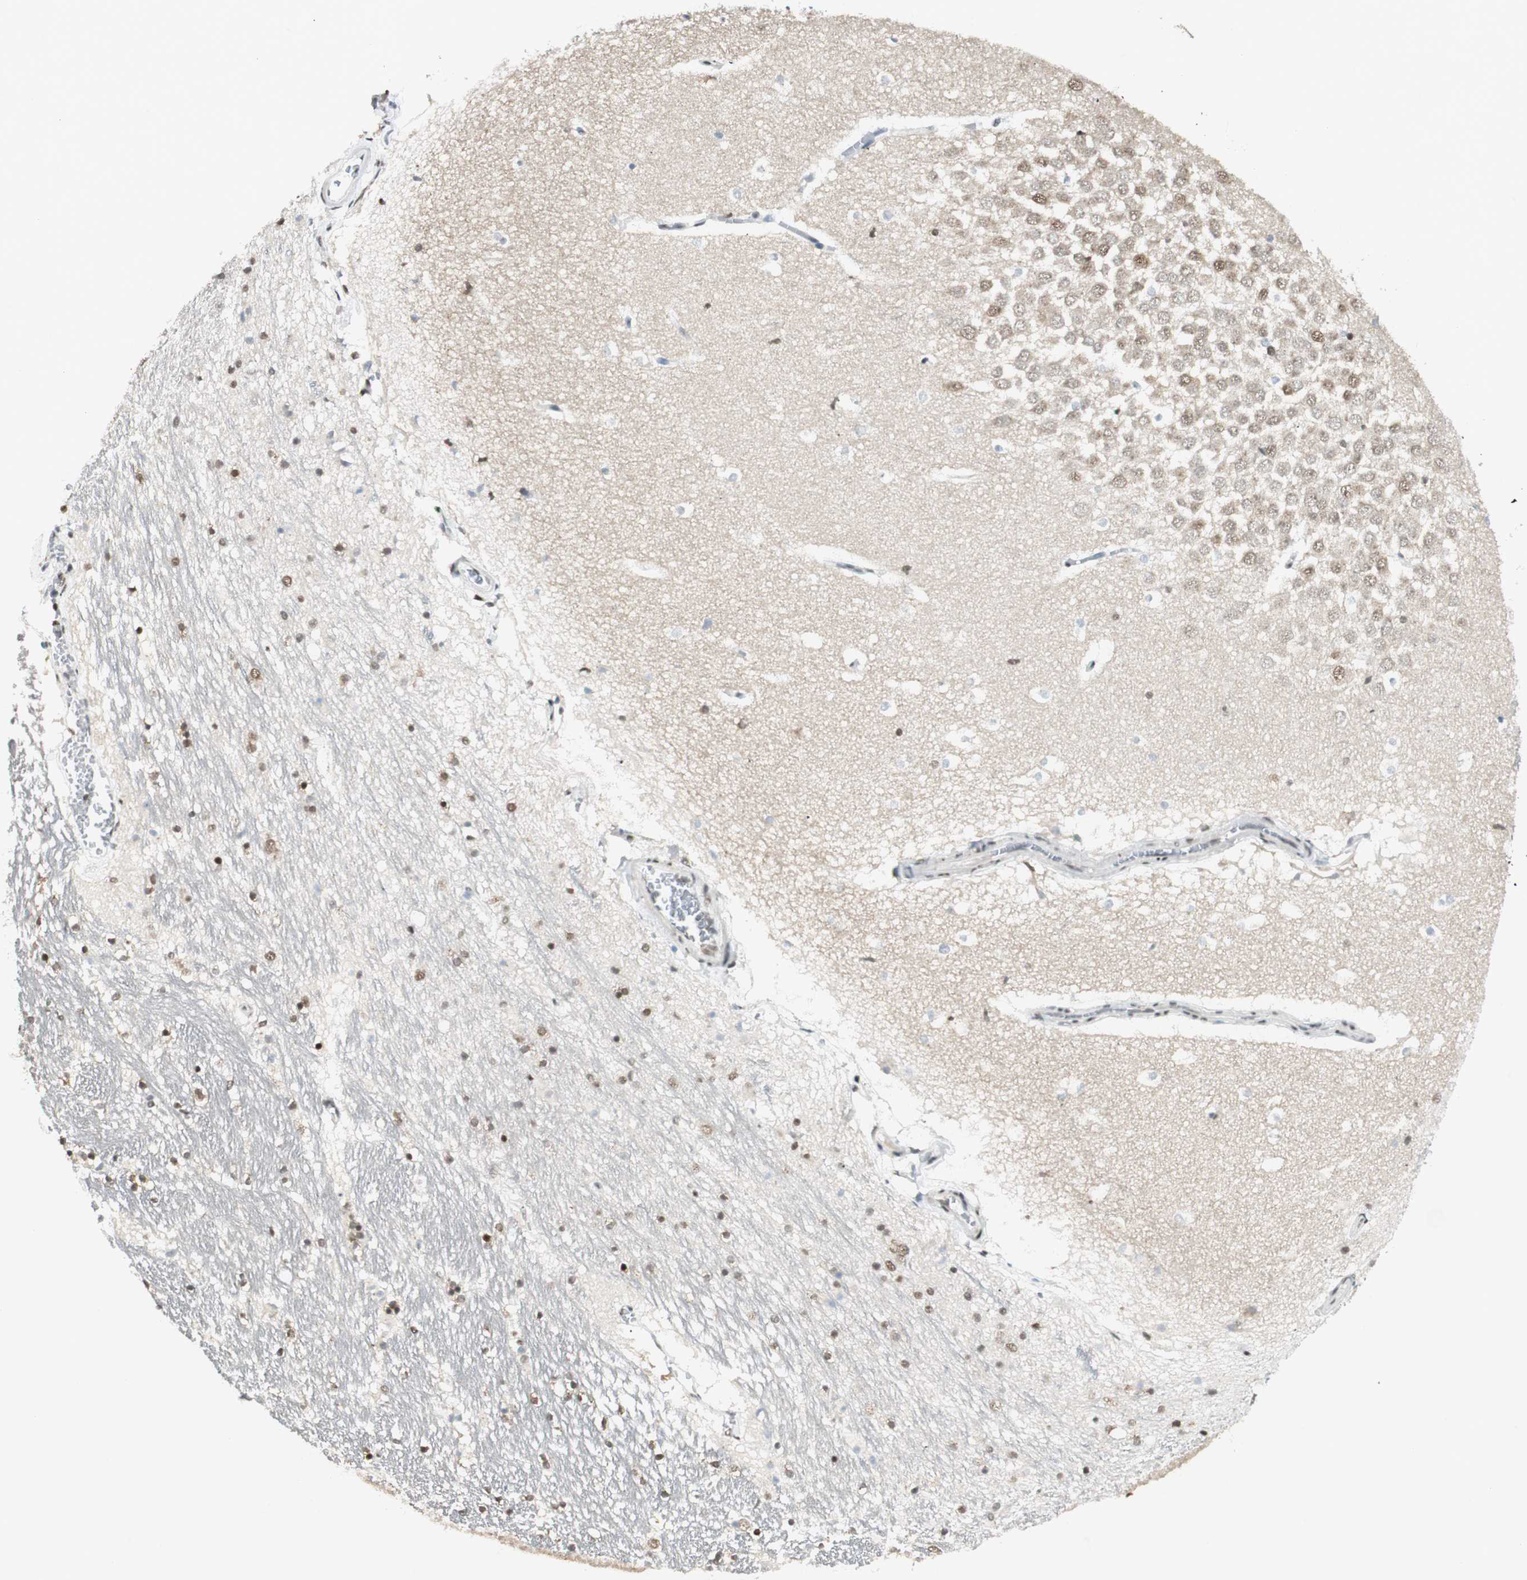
{"staining": {"intensity": "moderate", "quantity": ">75%", "location": "nuclear"}, "tissue": "hippocampus", "cell_type": "Glial cells", "image_type": "normal", "snomed": [{"axis": "morphology", "description": "Normal tissue, NOS"}, {"axis": "topography", "description": "Hippocampus"}], "caption": "Unremarkable hippocampus demonstrates moderate nuclear positivity in about >75% of glial cells, visualized by immunohistochemistry.", "gene": "SMARCE1", "patient": {"sex": "male", "age": 45}}